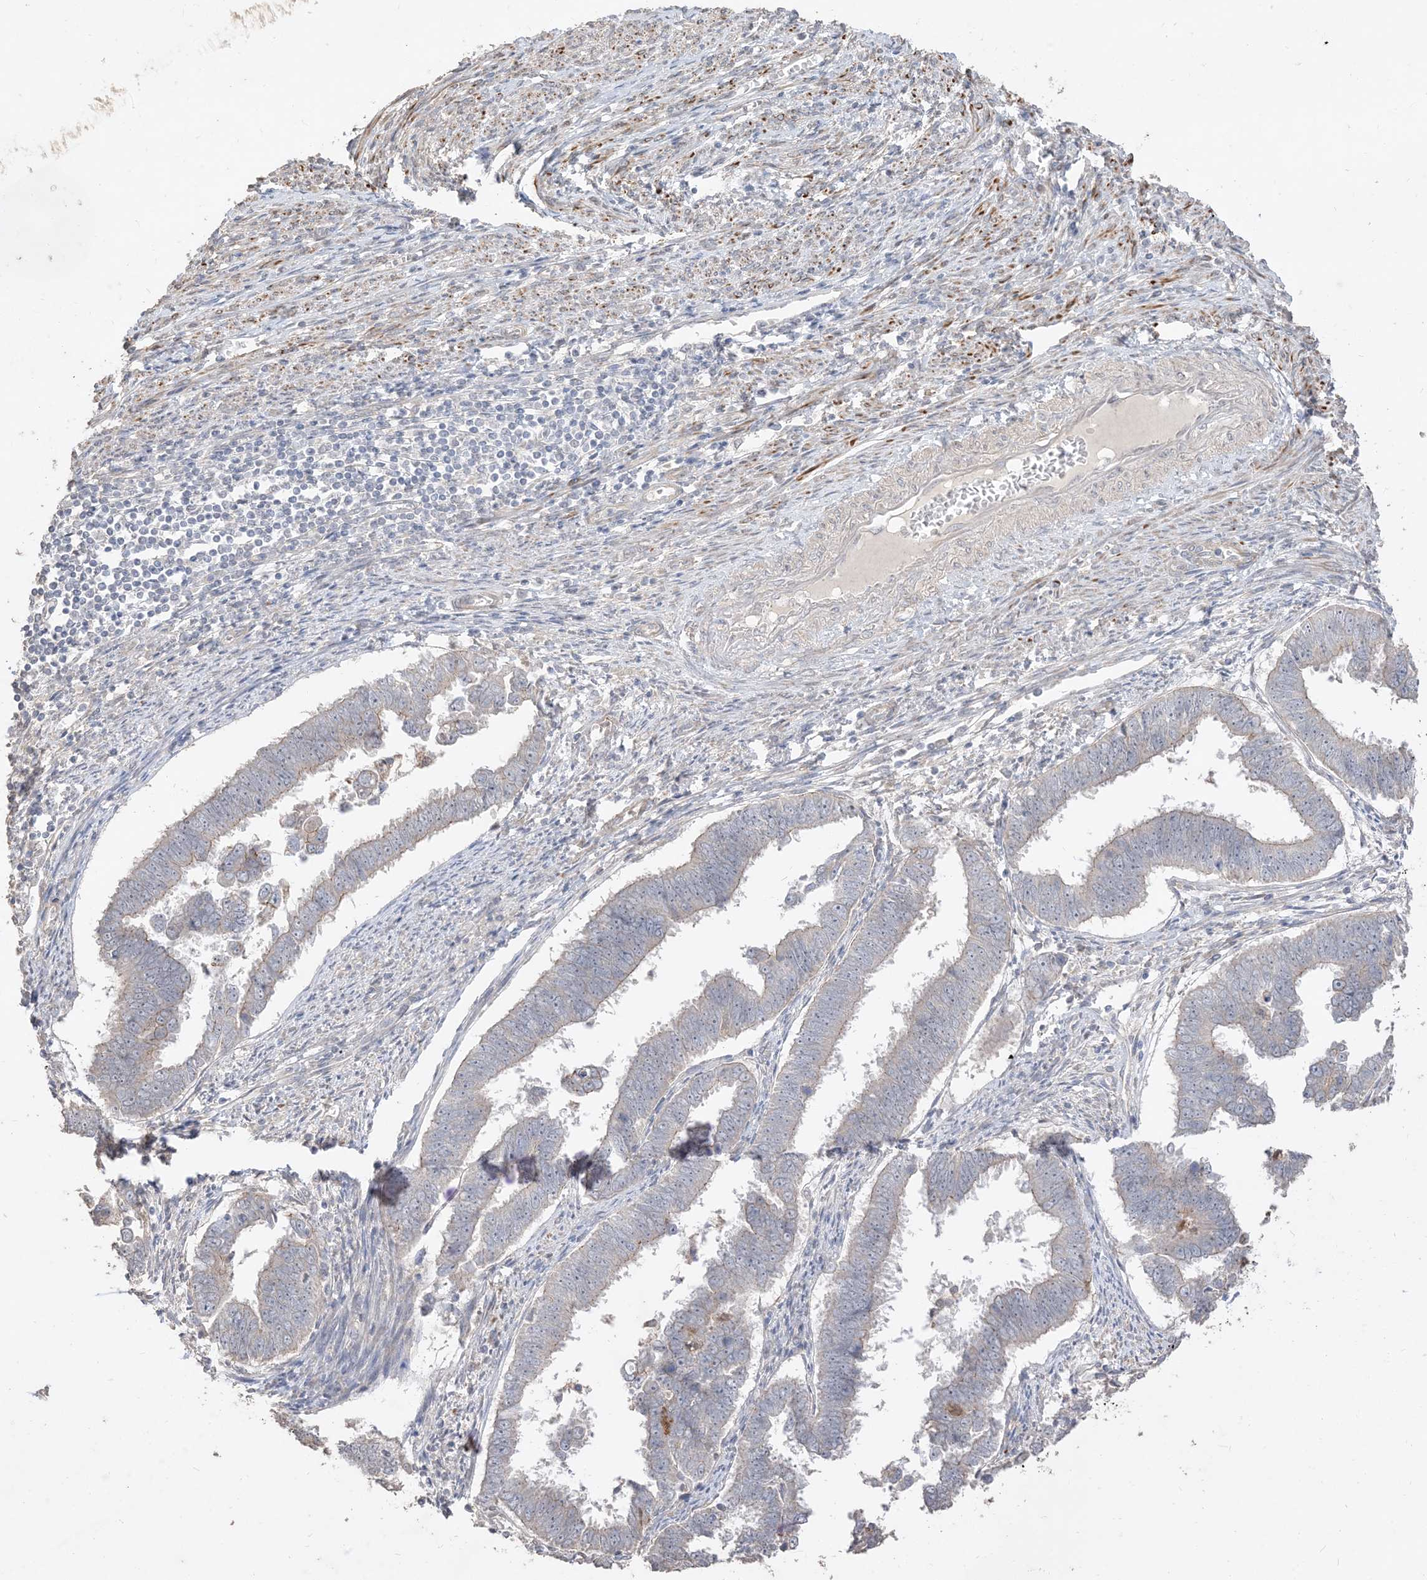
{"staining": {"intensity": "negative", "quantity": "none", "location": "none"}, "tissue": "endometrial cancer", "cell_type": "Tumor cells", "image_type": "cancer", "snomed": [{"axis": "morphology", "description": "Adenocarcinoma, NOS"}, {"axis": "topography", "description": "Endometrium"}], "caption": "An image of adenocarcinoma (endometrial) stained for a protein exhibits no brown staining in tumor cells.", "gene": "RNF175", "patient": {"sex": "female", "age": 75}}